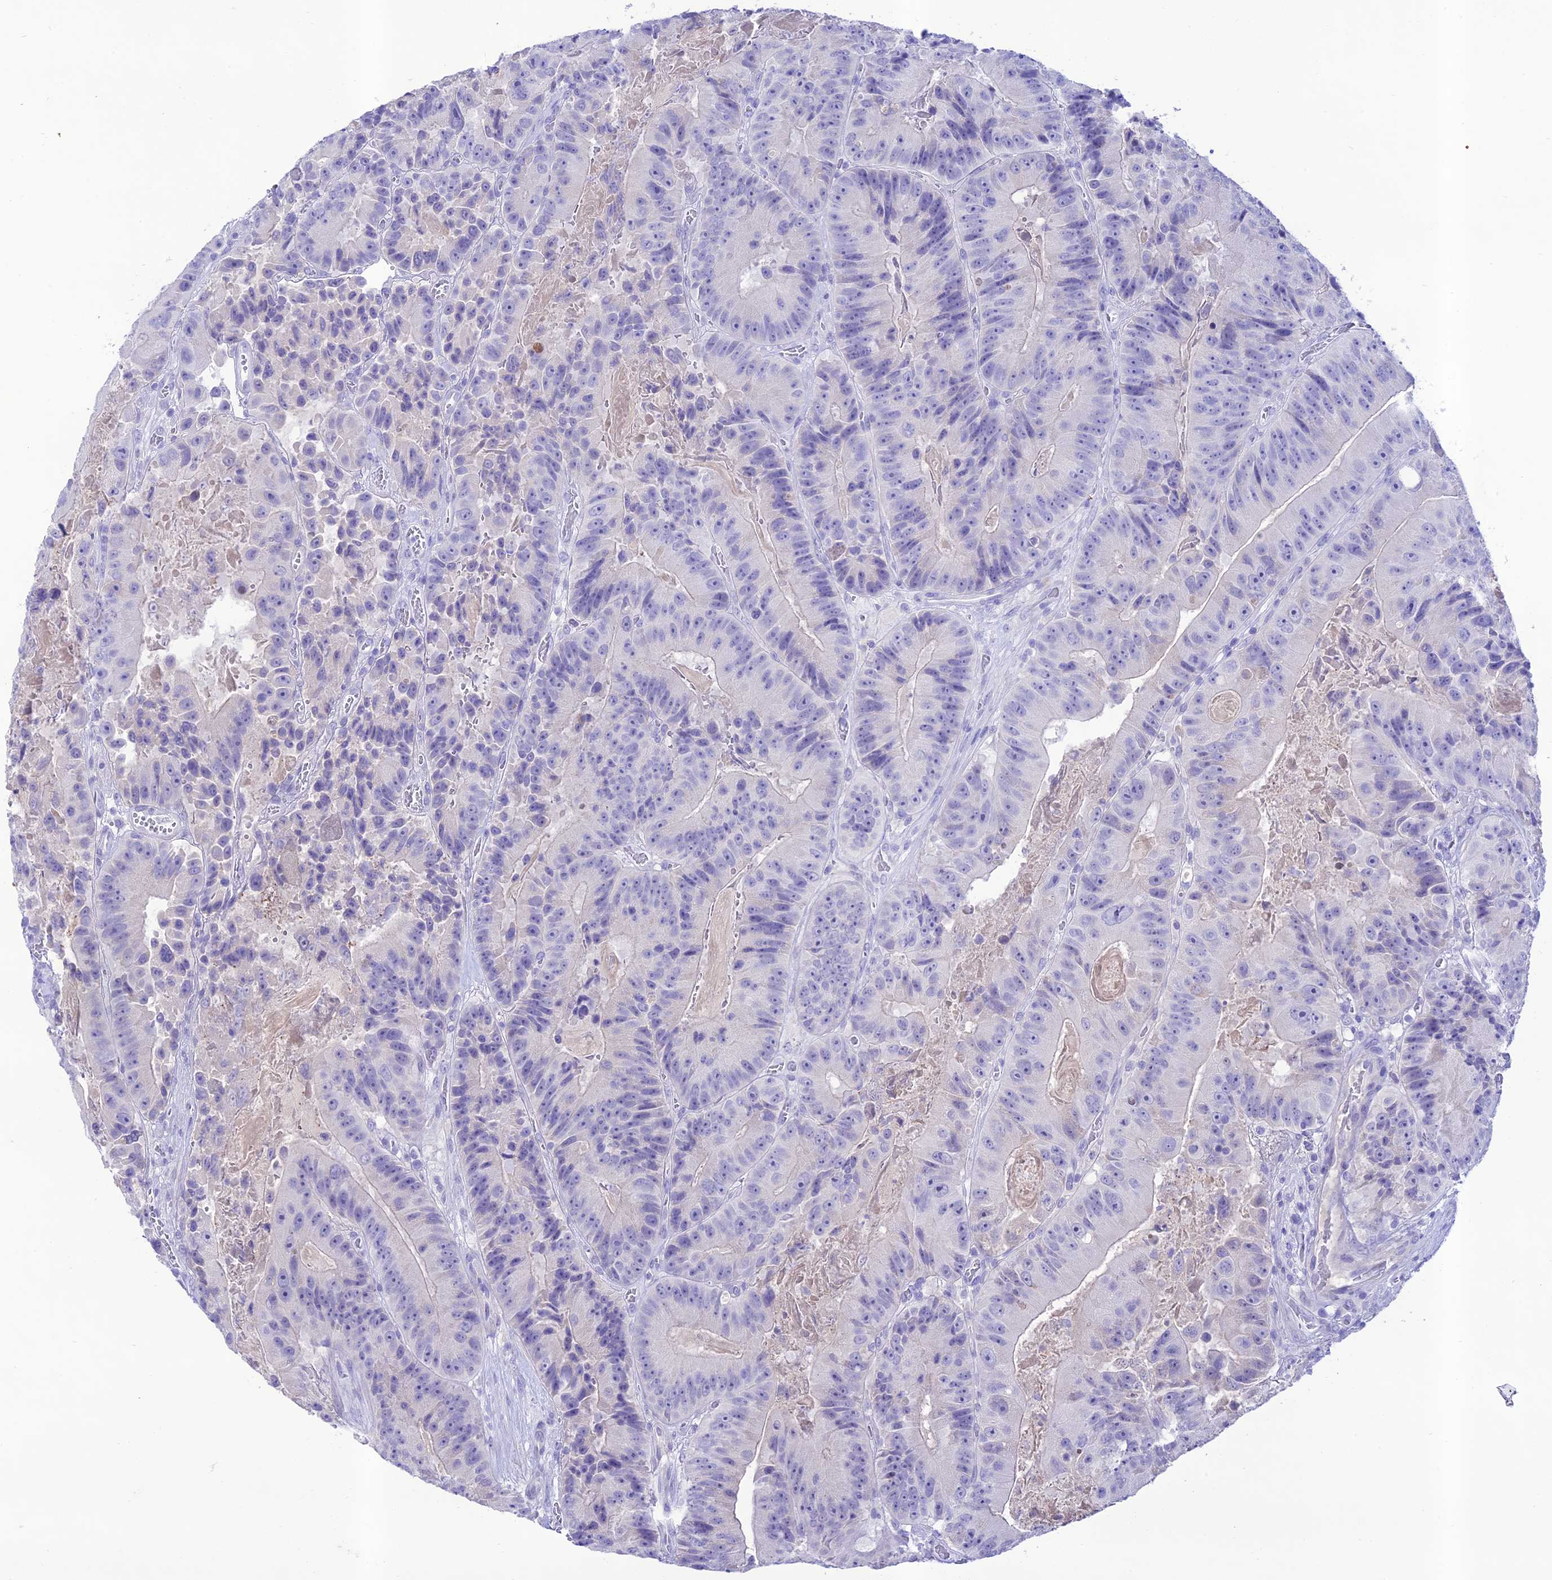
{"staining": {"intensity": "negative", "quantity": "none", "location": "none"}, "tissue": "colorectal cancer", "cell_type": "Tumor cells", "image_type": "cancer", "snomed": [{"axis": "morphology", "description": "Adenocarcinoma, NOS"}, {"axis": "topography", "description": "Colon"}], "caption": "There is no significant staining in tumor cells of colorectal cancer (adenocarcinoma). (DAB (3,3'-diaminobenzidine) immunohistochemistry with hematoxylin counter stain).", "gene": "NLRP6", "patient": {"sex": "female", "age": 86}}